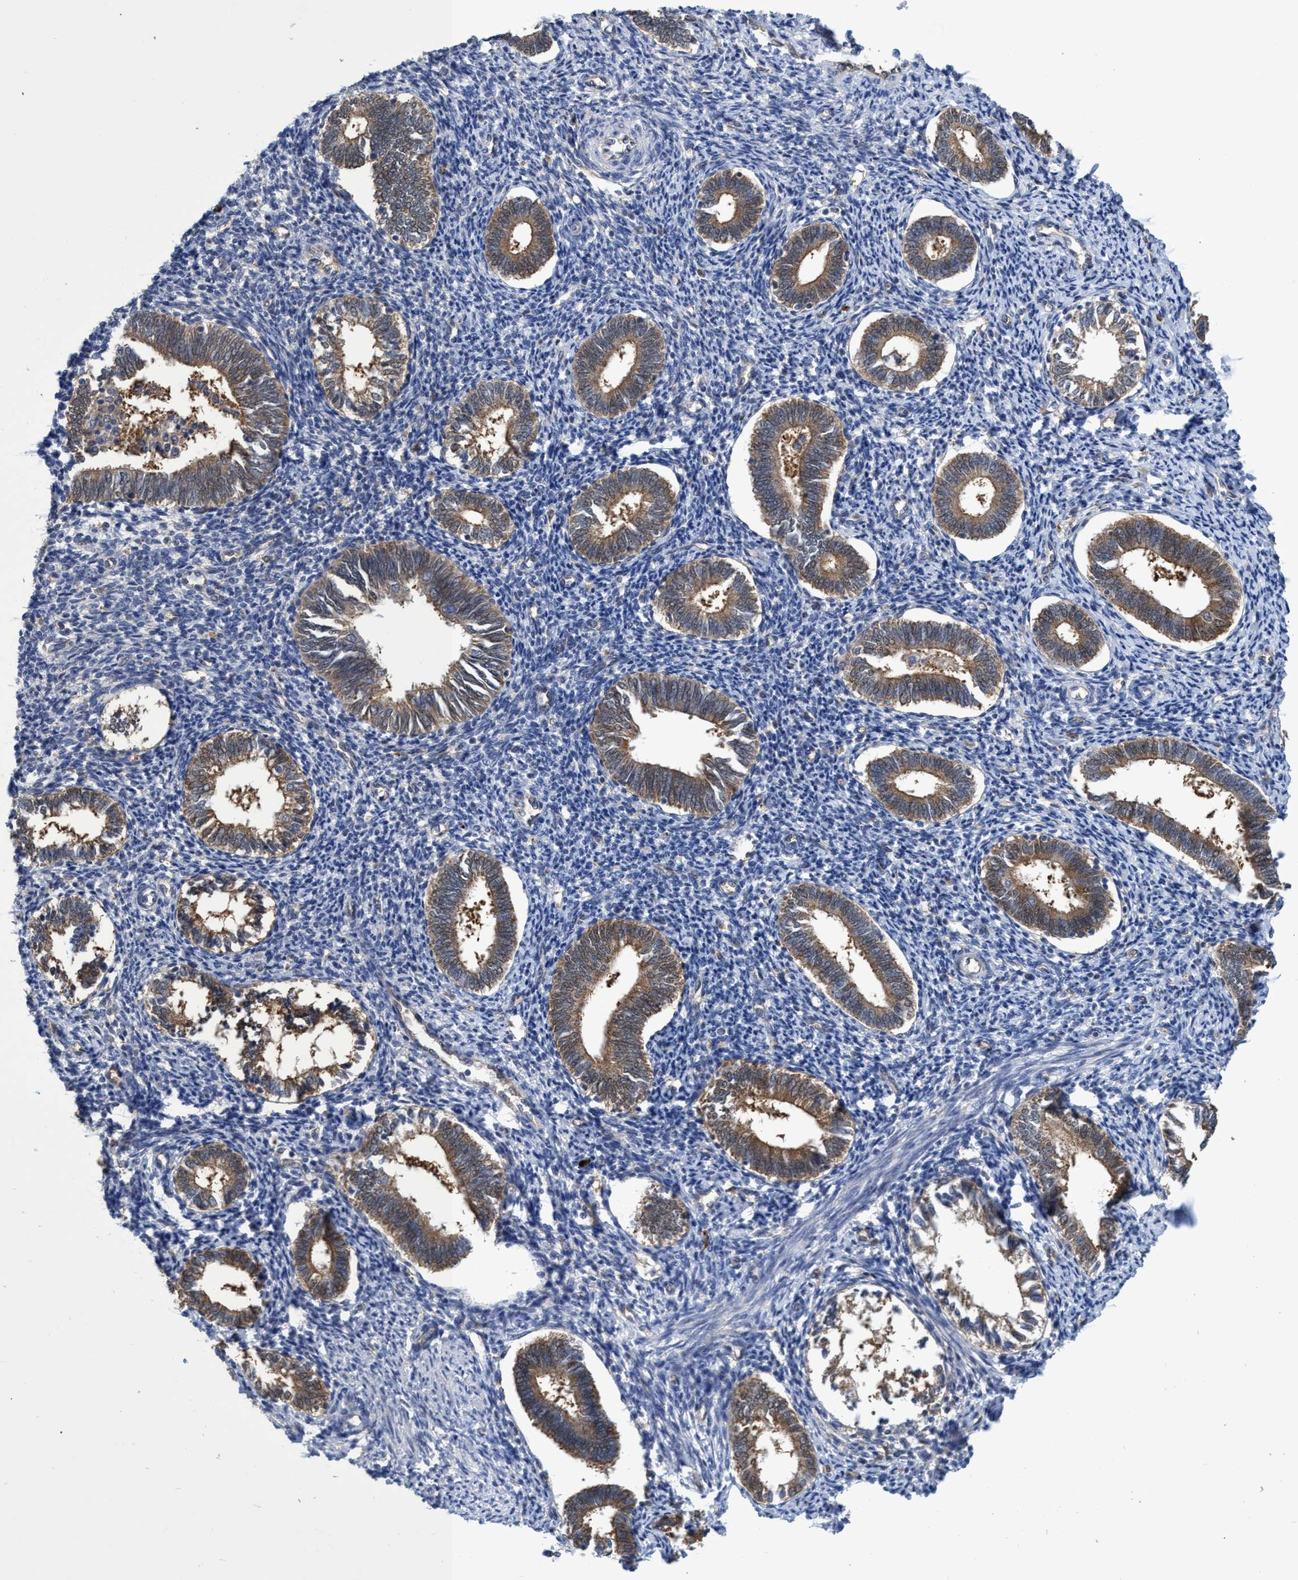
{"staining": {"intensity": "negative", "quantity": "none", "location": "none"}, "tissue": "endometrium", "cell_type": "Cells in endometrial stroma", "image_type": "normal", "snomed": [{"axis": "morphology", "description": "Normal tissue, NOS"}, {"axis": "topography", "description": "Endometrium"}], "caption": "This photomicrograph is of unremarkable endometrium stained with immunohistochemistry (IHC) to label a protein in brown with the nuclei are counter-stained blue. There is no staining in cells in endometrial stroma. (Brightfield microscopy of DAB (3,3'-diaminobenzidine) IHC at high magnification).", "gene": "PNPO", "patient": {"sex": "female", "age": 41}}